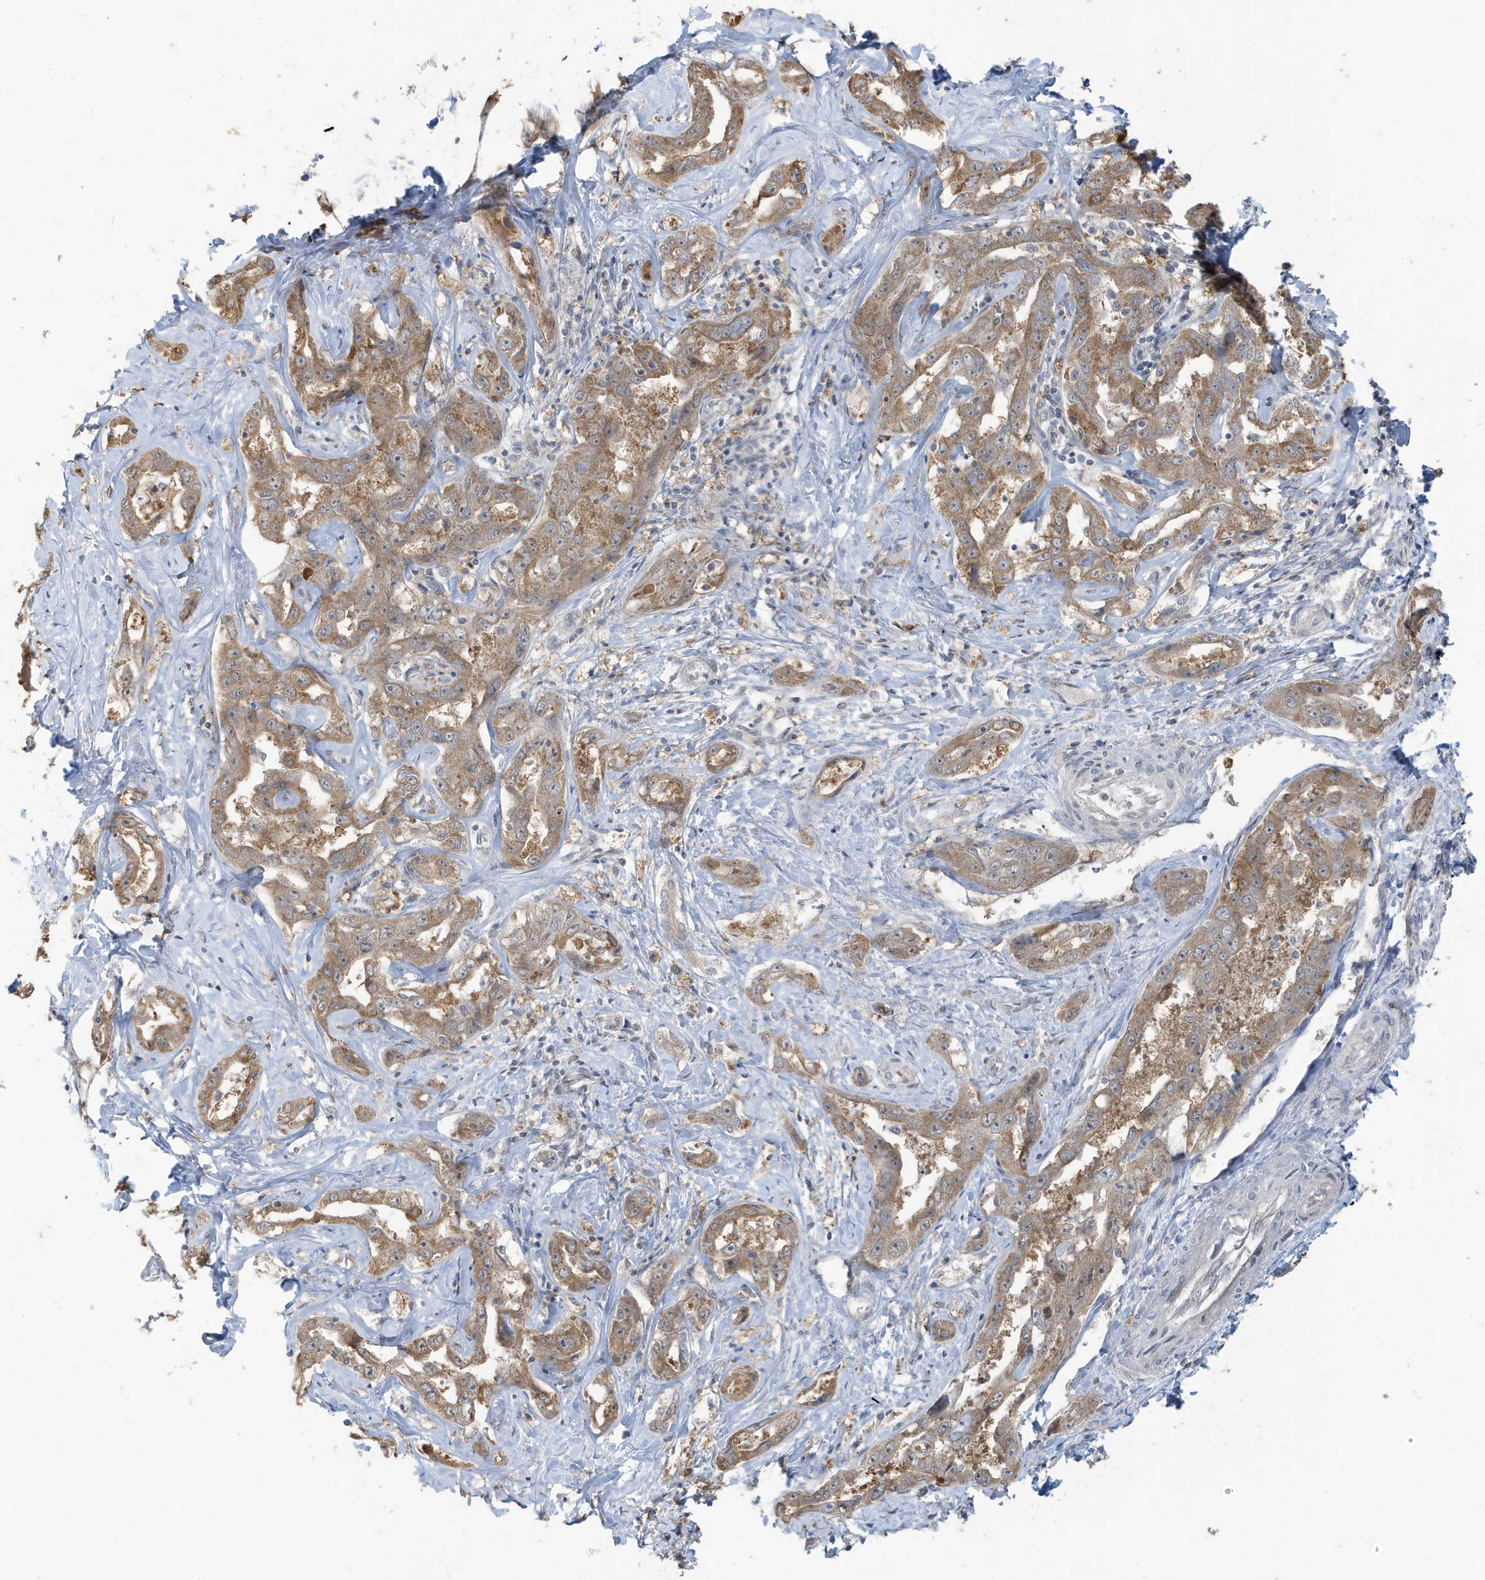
{"staining": {"intensity": "moderate", "quantity": ">75%", "location": "cytoplasmic/membranous"}, "tissue": "liver cancer", "cell_type": "Tumor cells", "image_type": "cancer", "snomed": [{"axis": "morphology", "description": "Cholangiocarcinoma"}, {"axis": "topography", "description": "Liver"}], "caption": "Protein expression analysis of liver cancer (cholangiocarcinoma) reveals moderate cytoplasmic/membranous expression in about >75% of tumor cells. (DAB (3,3'-diaminobenzidine) IHC with brightfield microscopy, high magnification).", "gene": "PRRT3", "patient": {"sex": "male", "age": 59}}